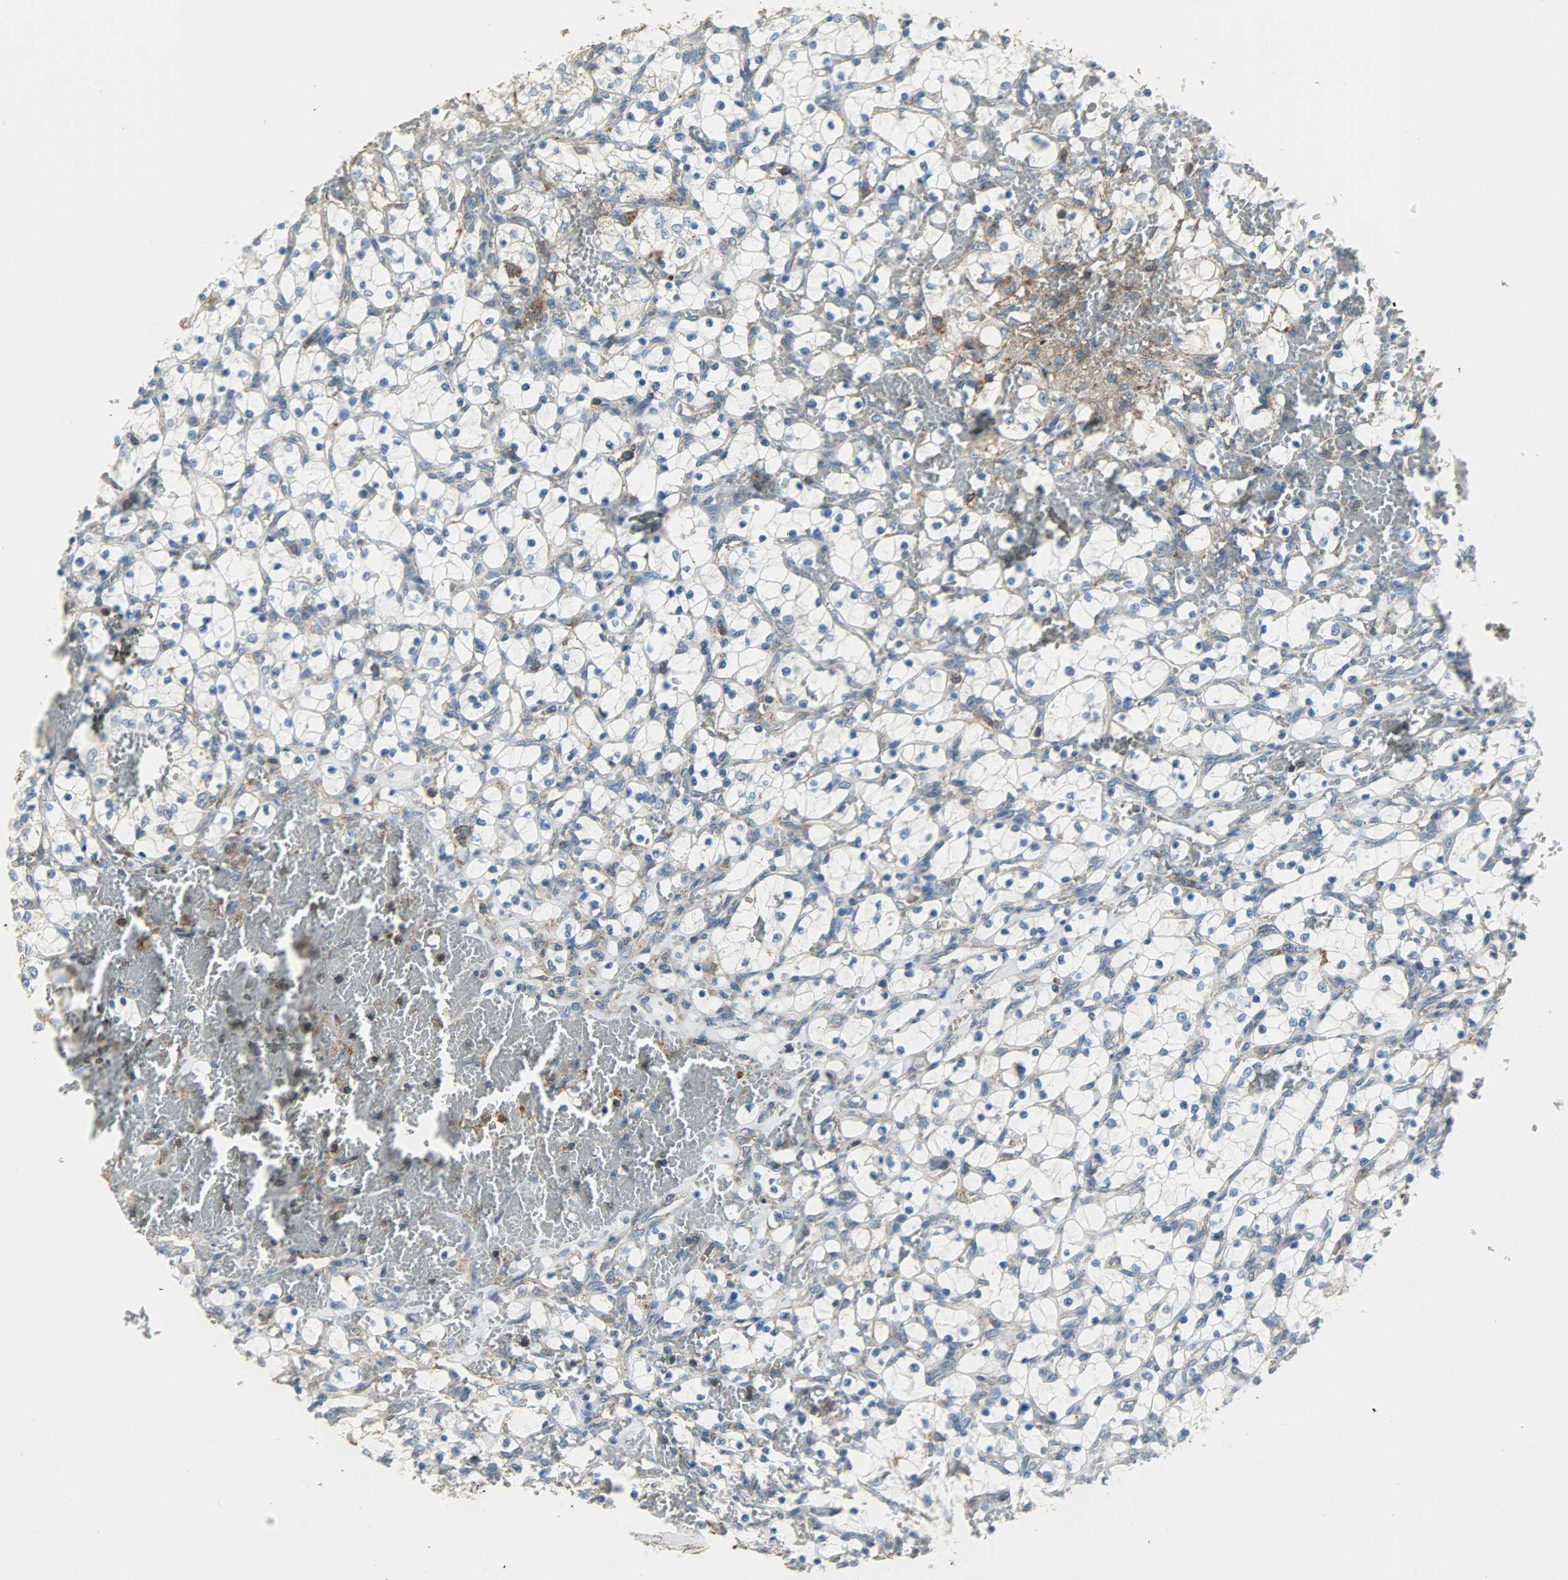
{"staining": {"intensity": "weak", "quantity": ">75%", "location": "cytoplasmic/membranous"}, "tissue": "renal cancer", "cell_type": "Tumor cells", "image_type": "cancer", "snomed": [{"axis": "morphology", "description": "Adenocarcinoma, NOS"}, {"axis": "topography", "description": "Kidney"}], "caption": "The micrograph displays staining of renal cancer (adenocarcinoma), revealing weak cytoplasmic/membranous protein positivity (brown color) within tumor cells.", "gene": "DNAJA4", "patient": {"sex": "female", "age": 69}}